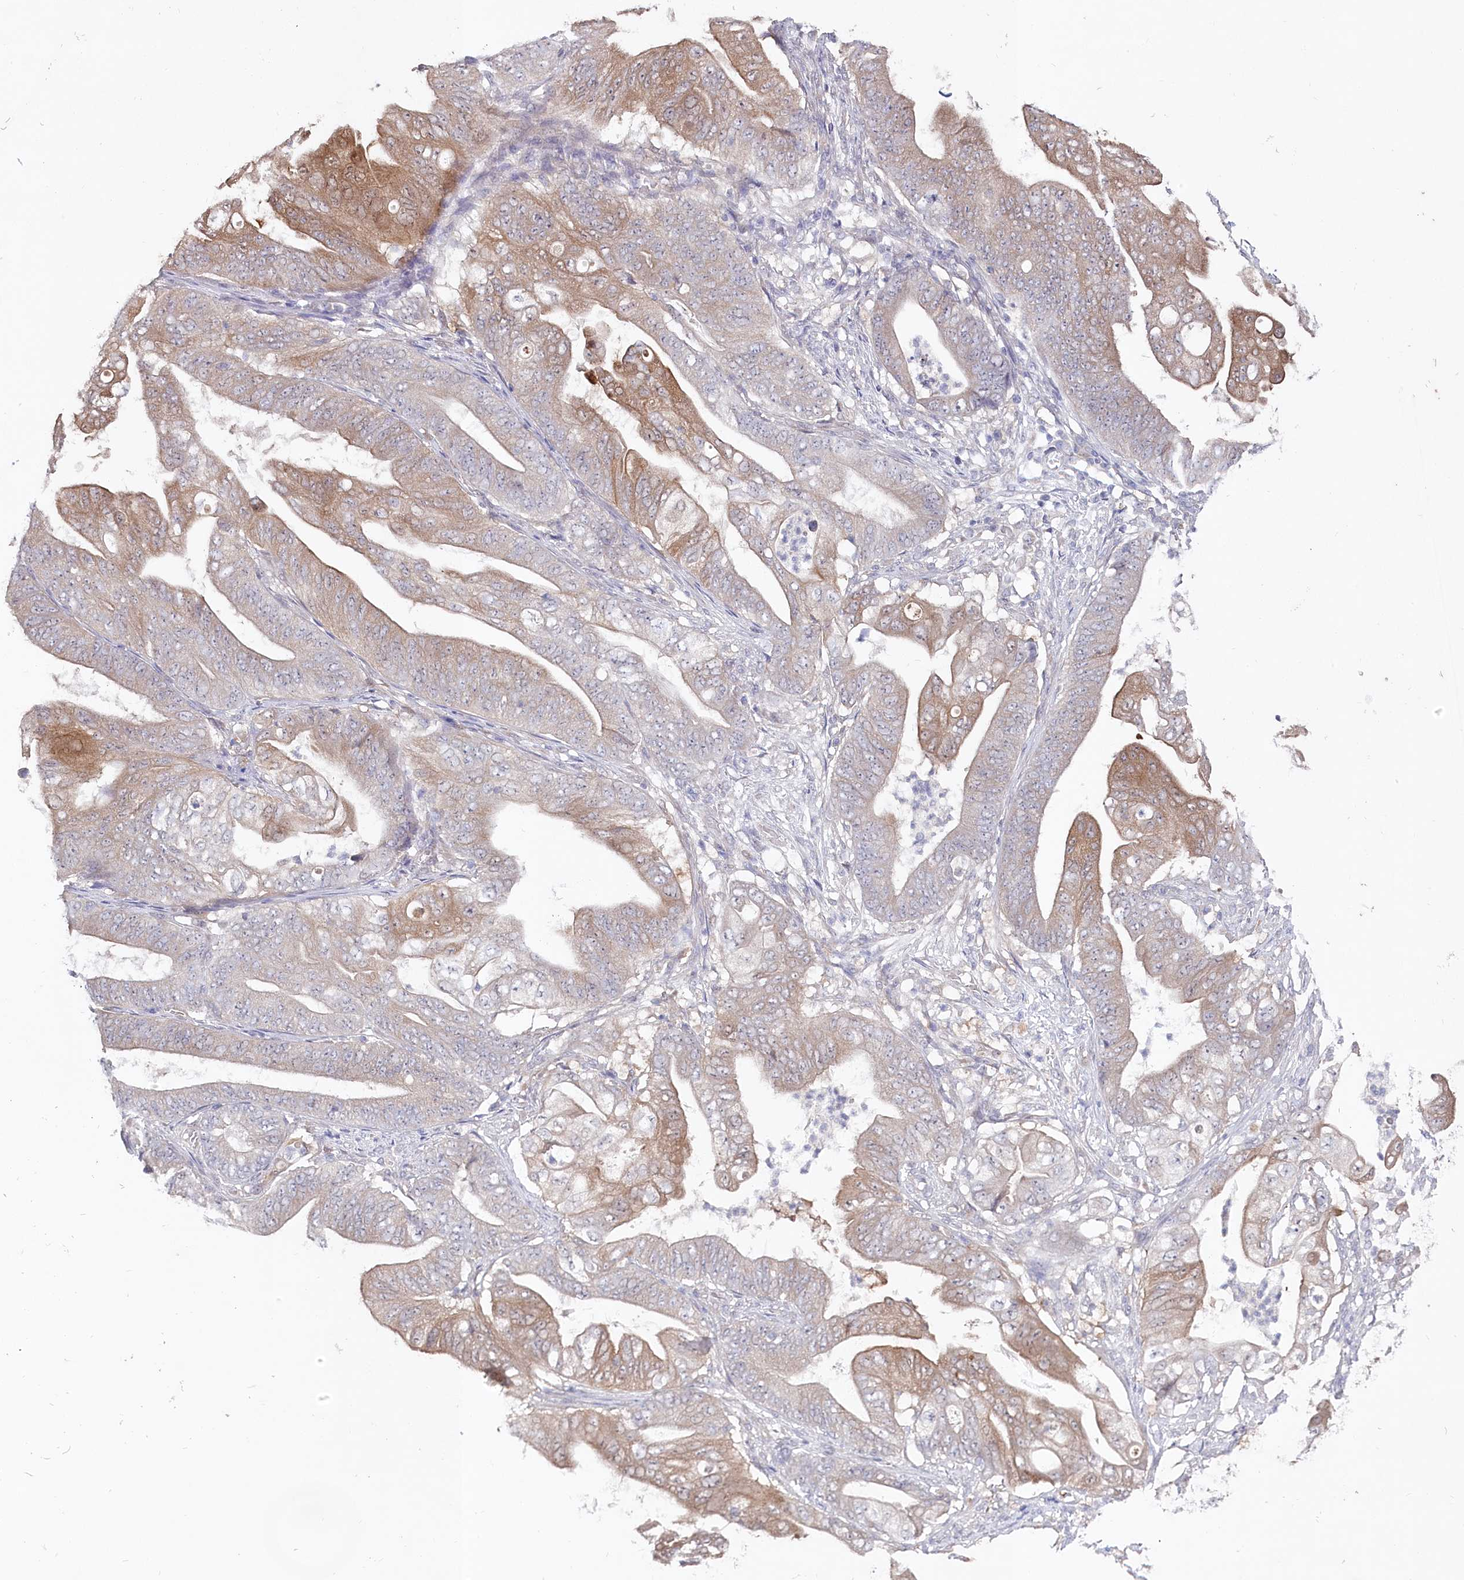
{"staining": {"intensity": "moderate", "quantity": "<25%", "location": "cytoplasmic/membranous"}, "tissue": "stomach cancer", "cell_type": "Tumor cells", "image_type": "cancer", "snomed": [{"axis": "morphology", "description": "Adenocarcinoma, NOS"}, {"axis": "topography", "description": "Stomach"}], "caption": "Protein expression analysis of human stomach cancer reveals moderate cytoplasmic/membranous staining in approximately <25% of tumor cells.", "gene": "AAMDC", "patient": {"sex": "female", "age": 73}}